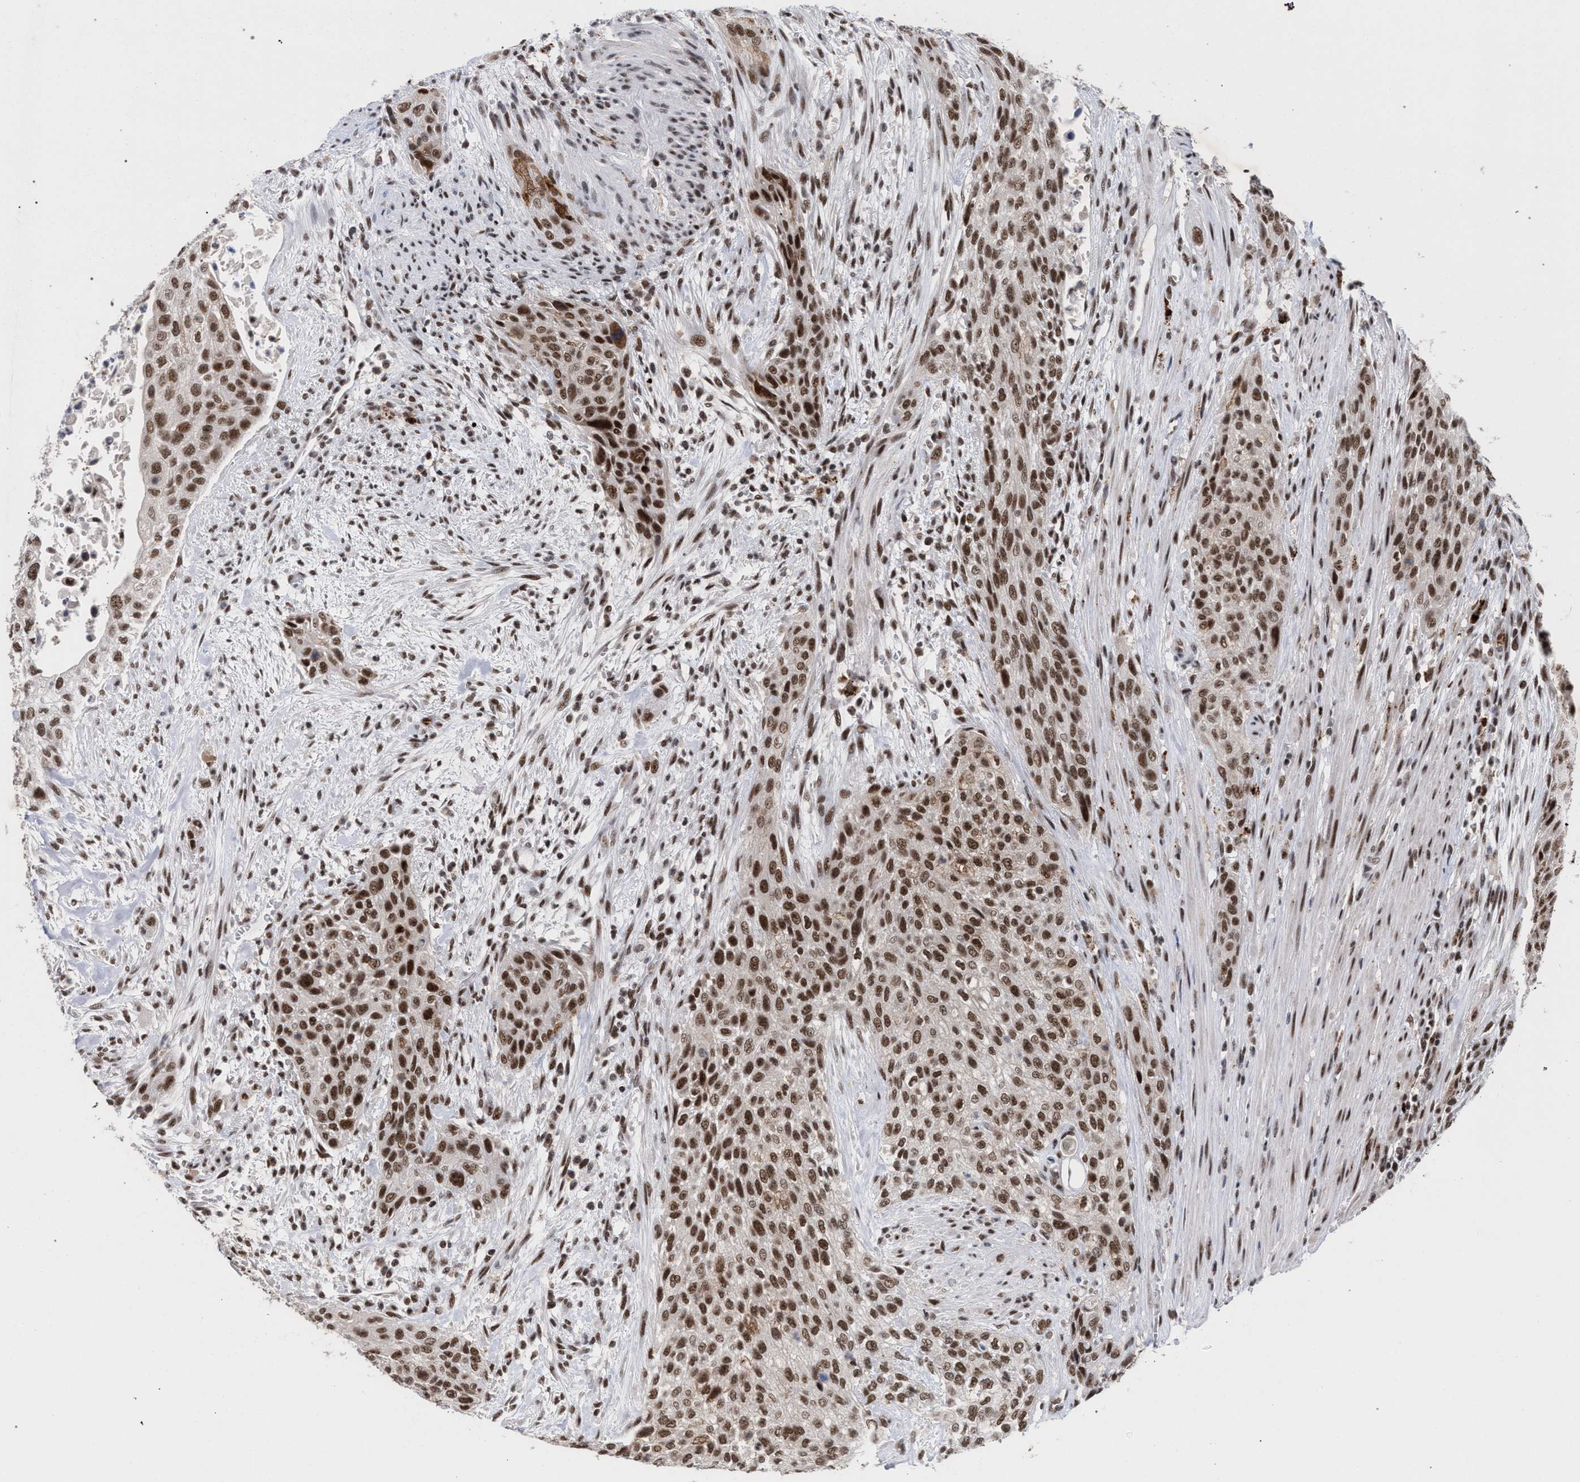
{"staining": {"intensity": "moderate", "quantity": ">75%", "location": "nuclear"}, "tissue": "urothelial cancer", "cell_type": "Tumor cells", "image_type": "cancer", "snomed": [{"axis": "morphology", "description": "Urothelial carcinoma, Low grade"}, {"axis": "morphology", "description": "Urothelial carcinoma, High grade"}, {"axis": "topography", "description": "Urinary bladder"}], "caption": "Immunohistochemistry (IHC) (DAB) staining of human high-grade urothelial carcinoma reveals moderate nuclear protein staining in approximately >75% of tumor cells.", "gene": "SCAF4", "patient": {"sex": "male", "age": 35}}